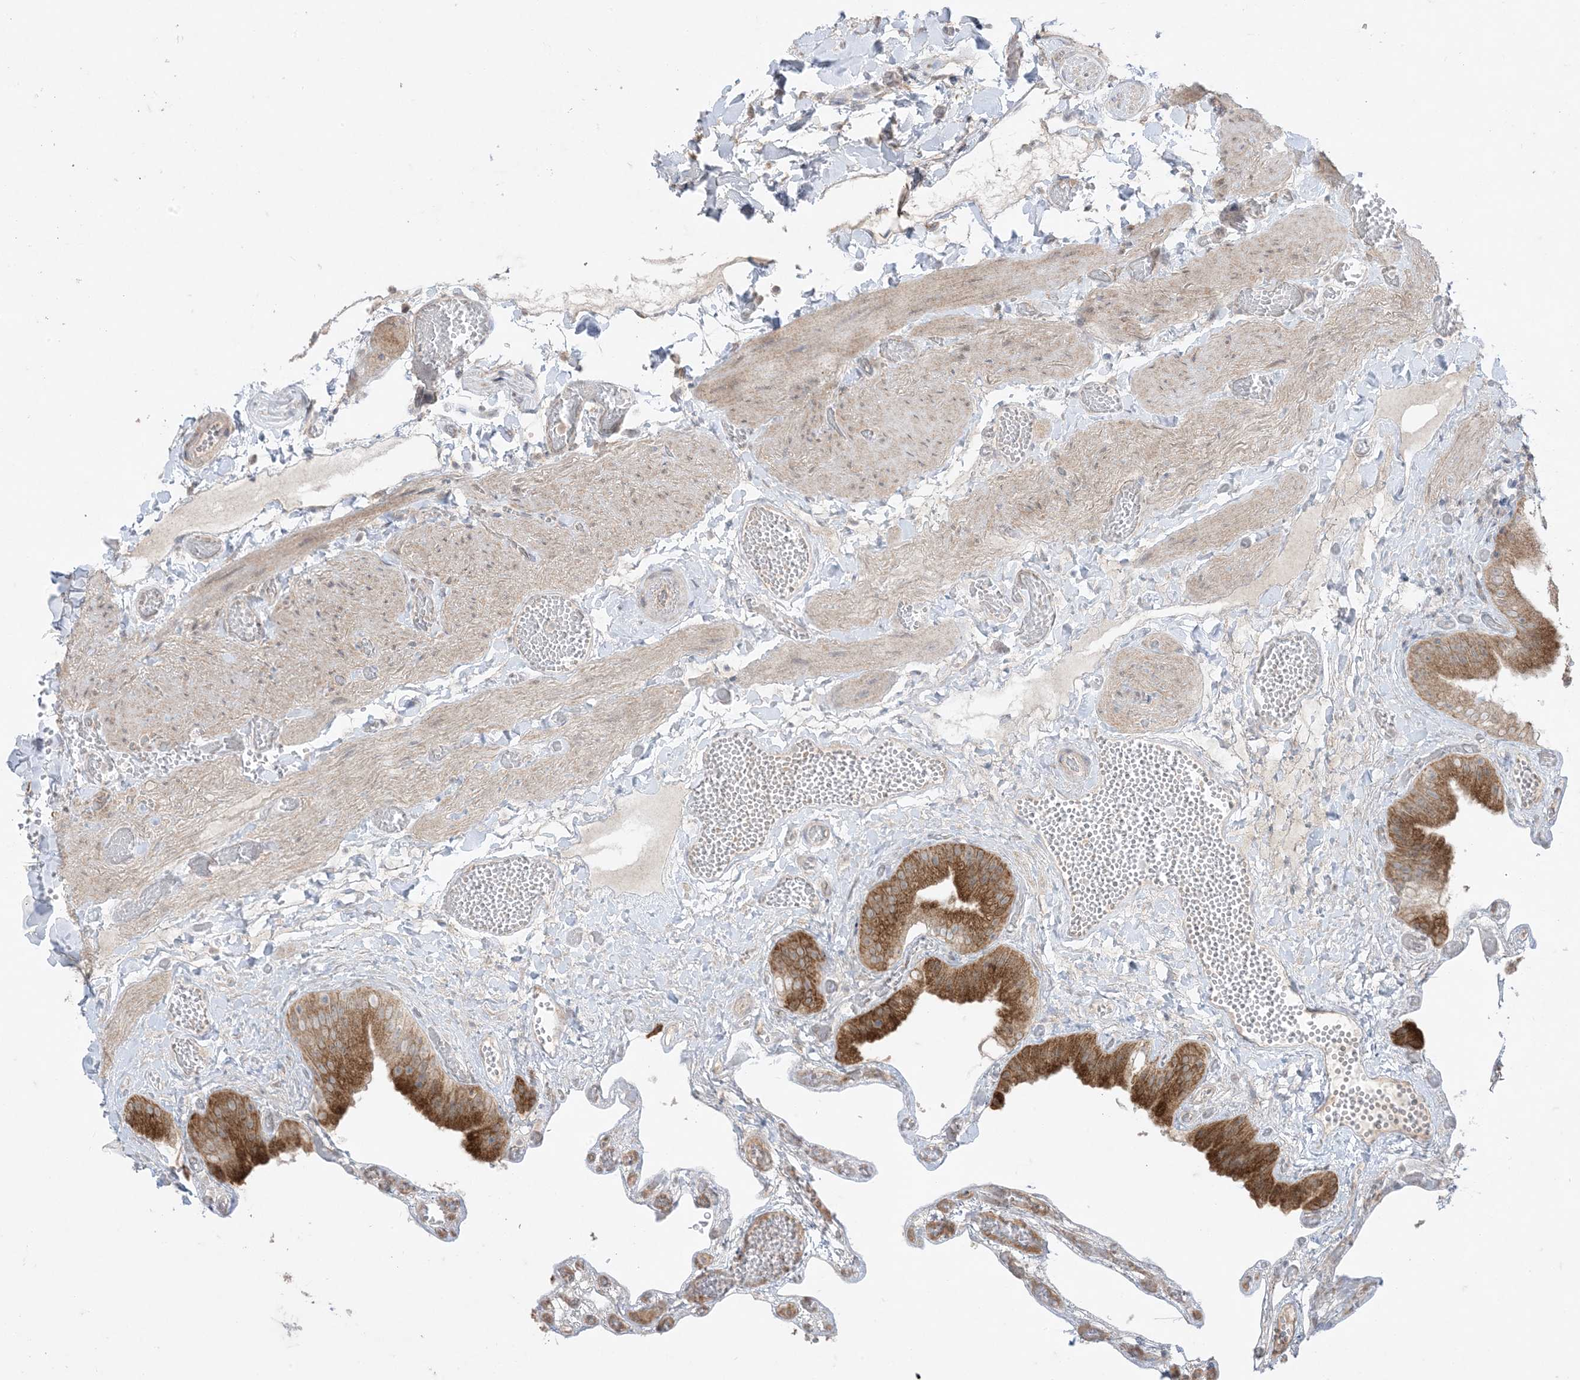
{"staining": {"intensity": "strong", "quantity": "25%-75%", "location": "cytoplasmic/membranous"}, "tissue": "gallbladder", "cell_type": "Glandular cells", "image_type": "normal", "snomed": [{"axis": "morphology", "description": "Normal tissue, NOS"}, {"axis": "topography", "description": "Gallbladder"}], "caption": "A high-resolution histopathology image shows immunohistochemistry staining of normal gallbladder, which reveals strong cytoplasmic/membranous staining in approximately 25%-75% of glandular cells.", "gene": "ODC1", "patient": {"sex": "female", "age": 64}}